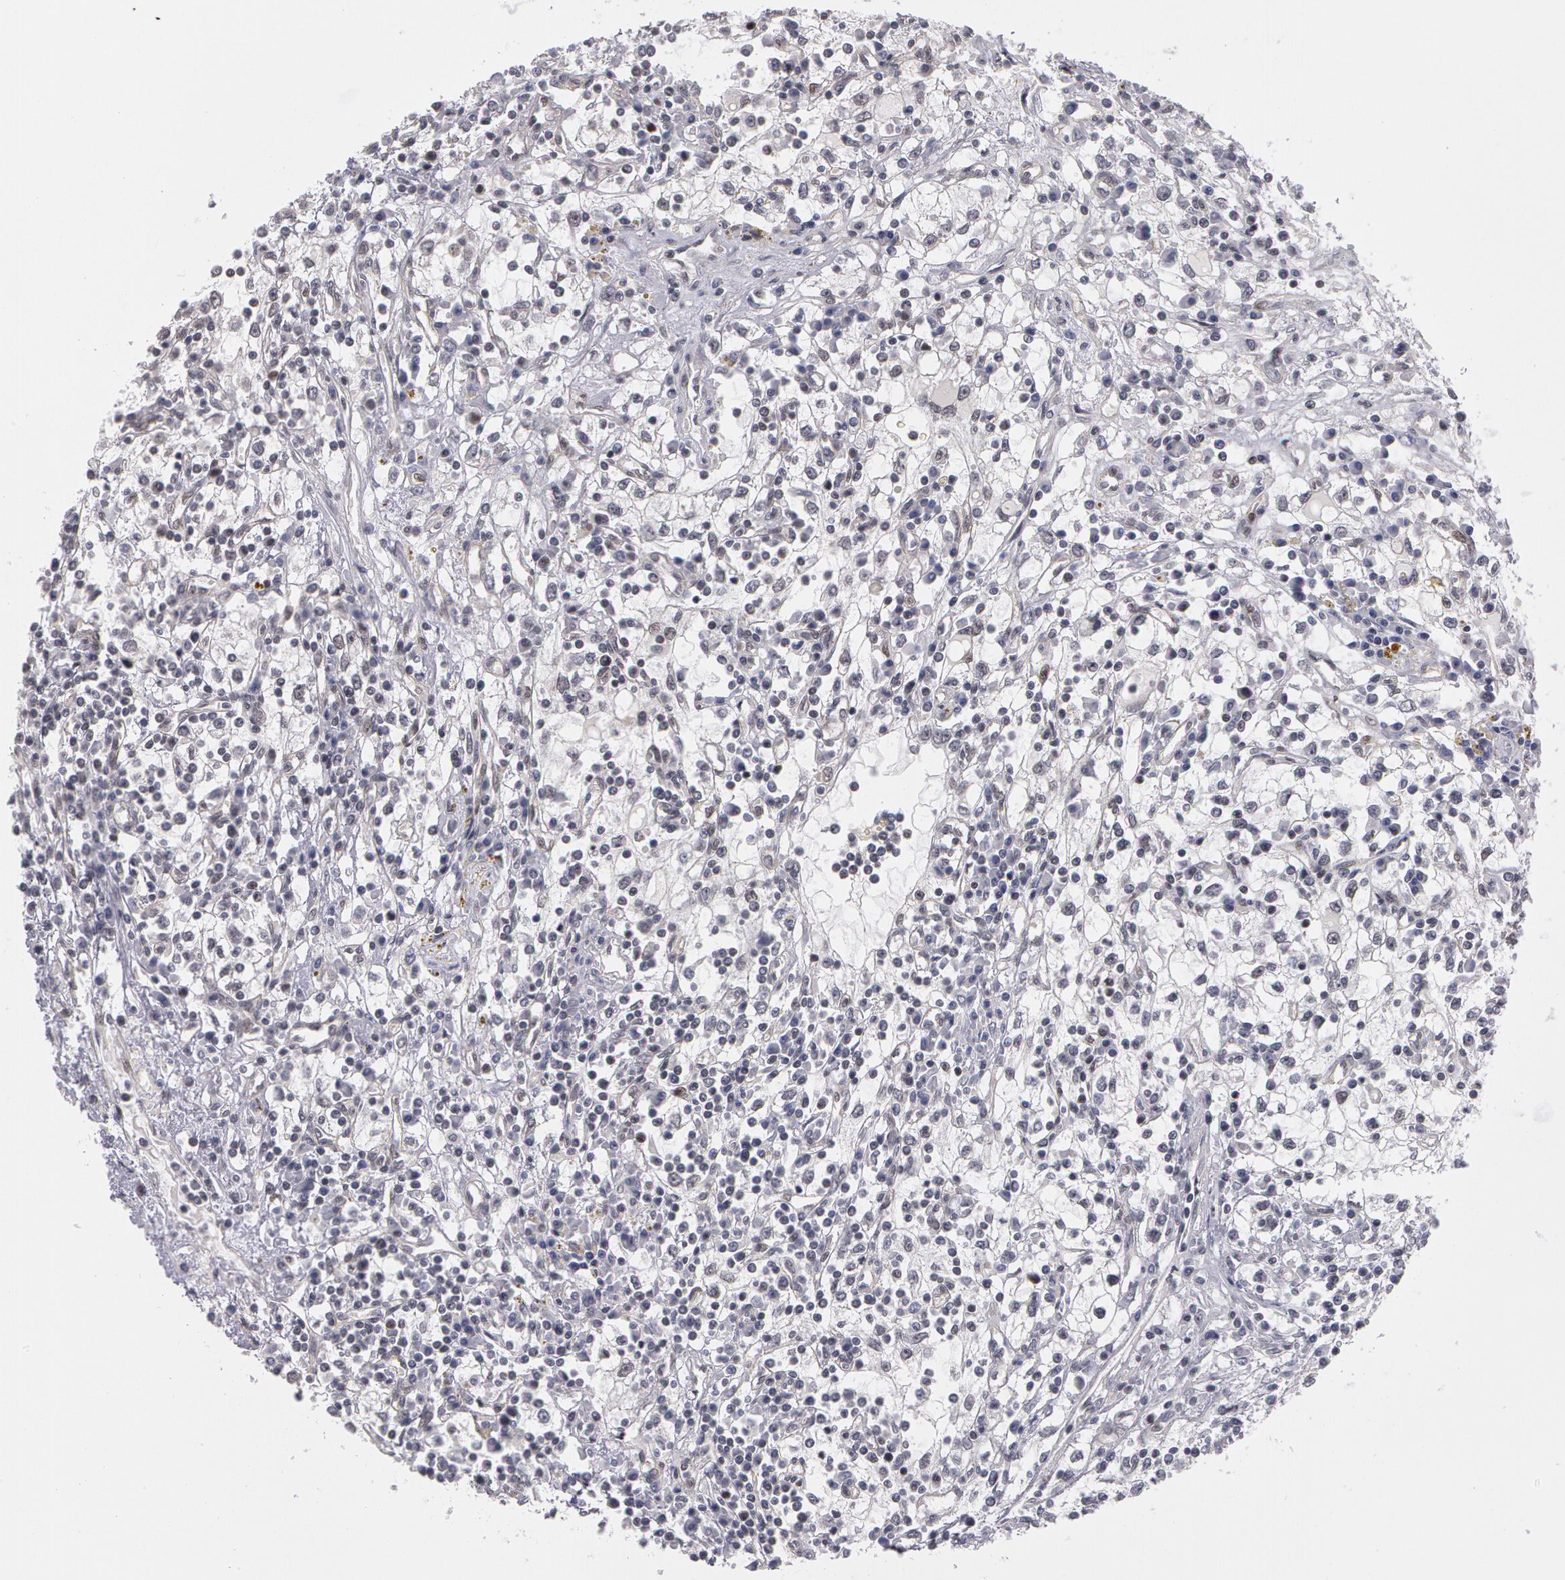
{"staining": {"intensity": "negative", "quantity": "none", "location": "none"}, "tissue": "renal cancer", "cell_type": "Tumor cells", "image_type": "cancer", "snomed": [{"axis": "morphology", "description": "Adenocarcinoma, NOS"}, {"axis": "topography", "description": "Kidney"}], "caption": "Tumor cells show no significant staining in renal cancer (adenocarcinoma).", "gene": "PRICKLE1", "patient": {"sex": "male", "age": 82}}